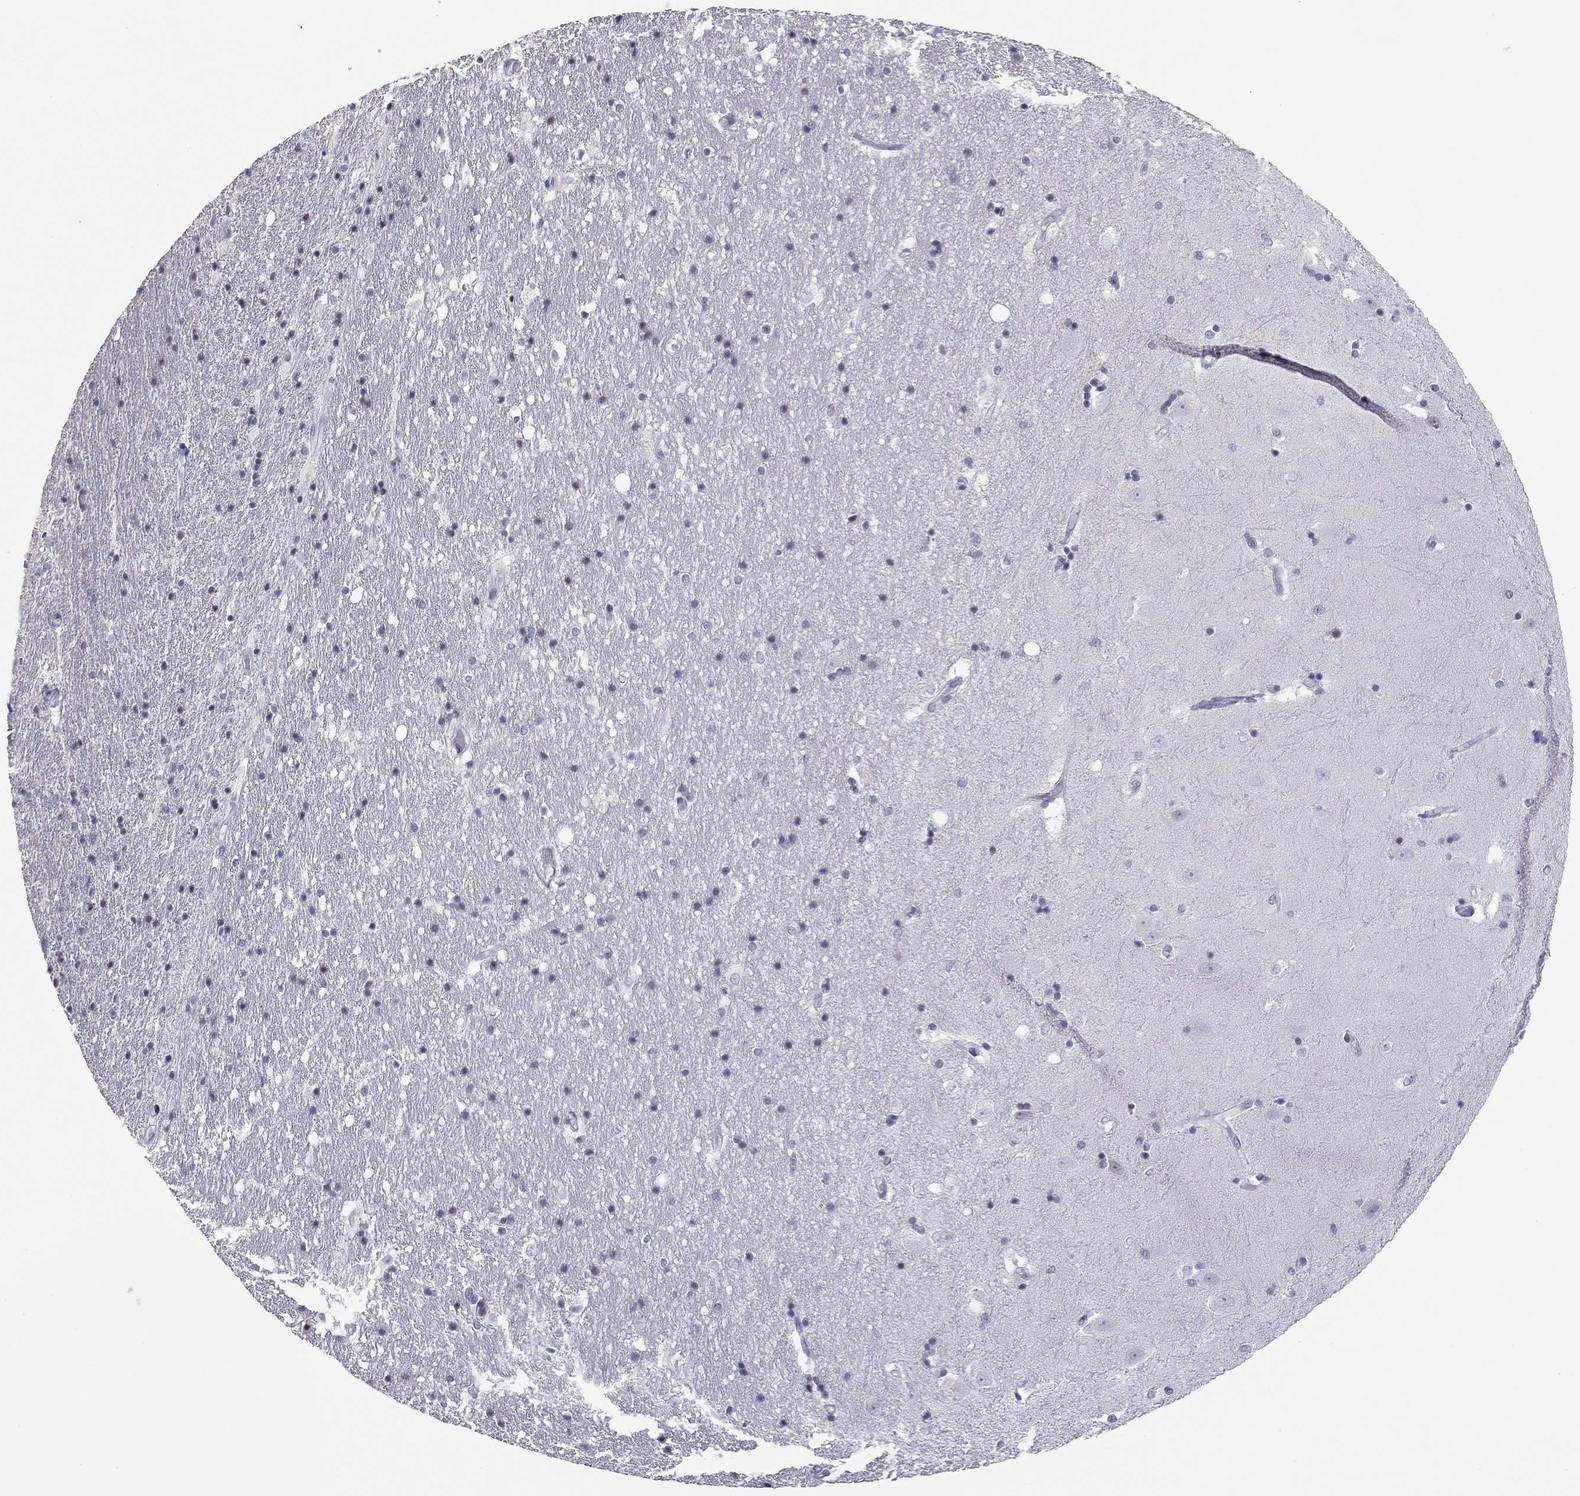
{"staining": {"intensity": "negative", "quantity": "none", "location": "none"}, "tissue": "hippocampus", "cell_type": "Glial cells", "image_type": "normal", "snomed": [{"axis": "morphology", "description": "Normal tissue, NOS"}, {"axis": "topography", "description": "Hippocampus"}], "caption": "This is an IHC photomicrograph of unremarkable hippocampus. There is no positivity in glial cells.", "gene": "DOT1L", "patient": {"sex": "male", "age": 49}}